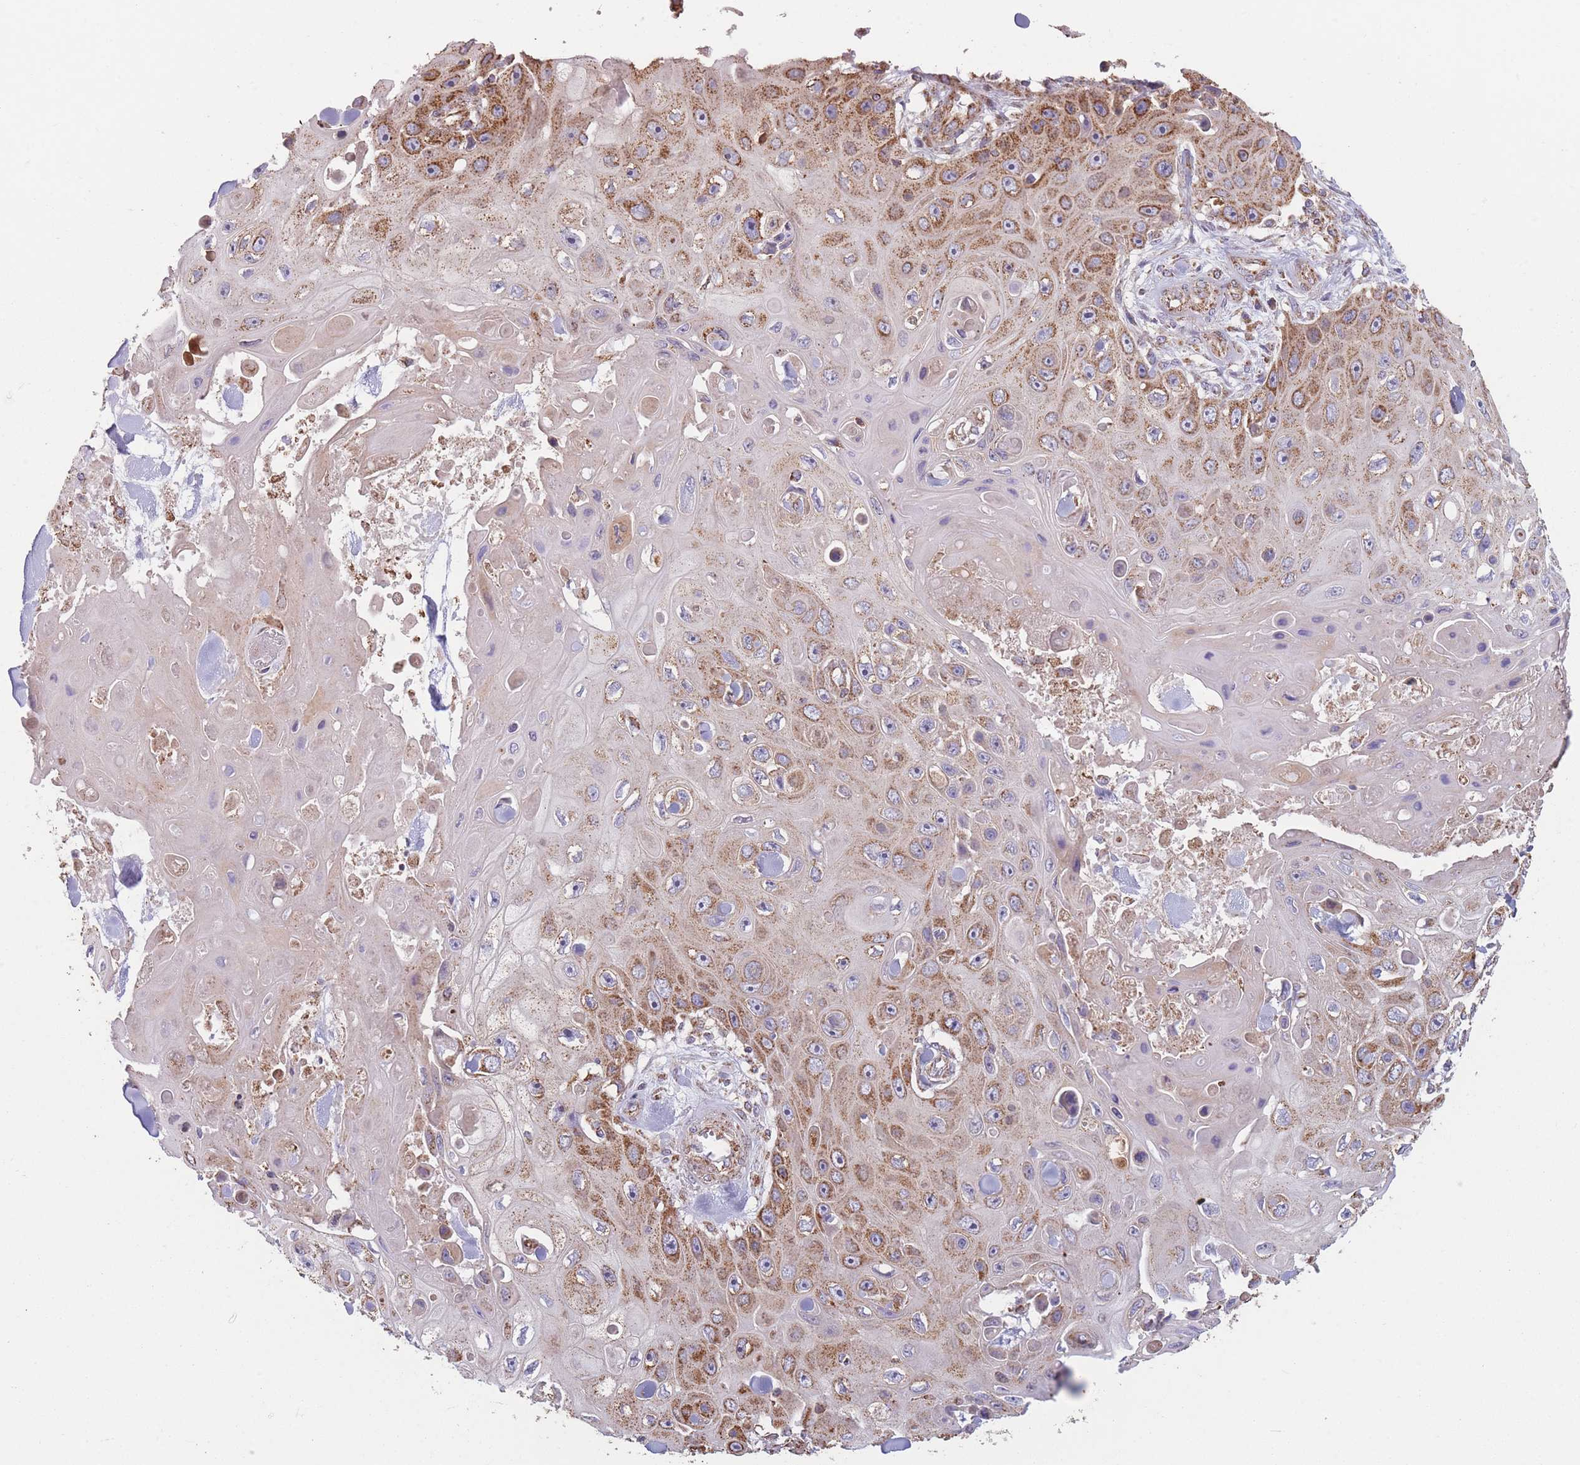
{"staining": {"intensity": "moderate", "quantity": ">75%", "location": "cytoplasmic/membranous"}, "tissue": "skin cancer", "cell_type": "Tumor cells", "image_type": "cancer", "snomed": [{"axis": "morphology", "description": "Squamous cell carcinoma, NOS"}, {"axis": "topography", "description": "Skin"}], "caption": "Skin cancer tissue demonstrates moderate cytoplasmic/membranous expression in about >75% of tumor cells", "gene": "KIF16B", "patient": {"sex": "male", "age": 82}}